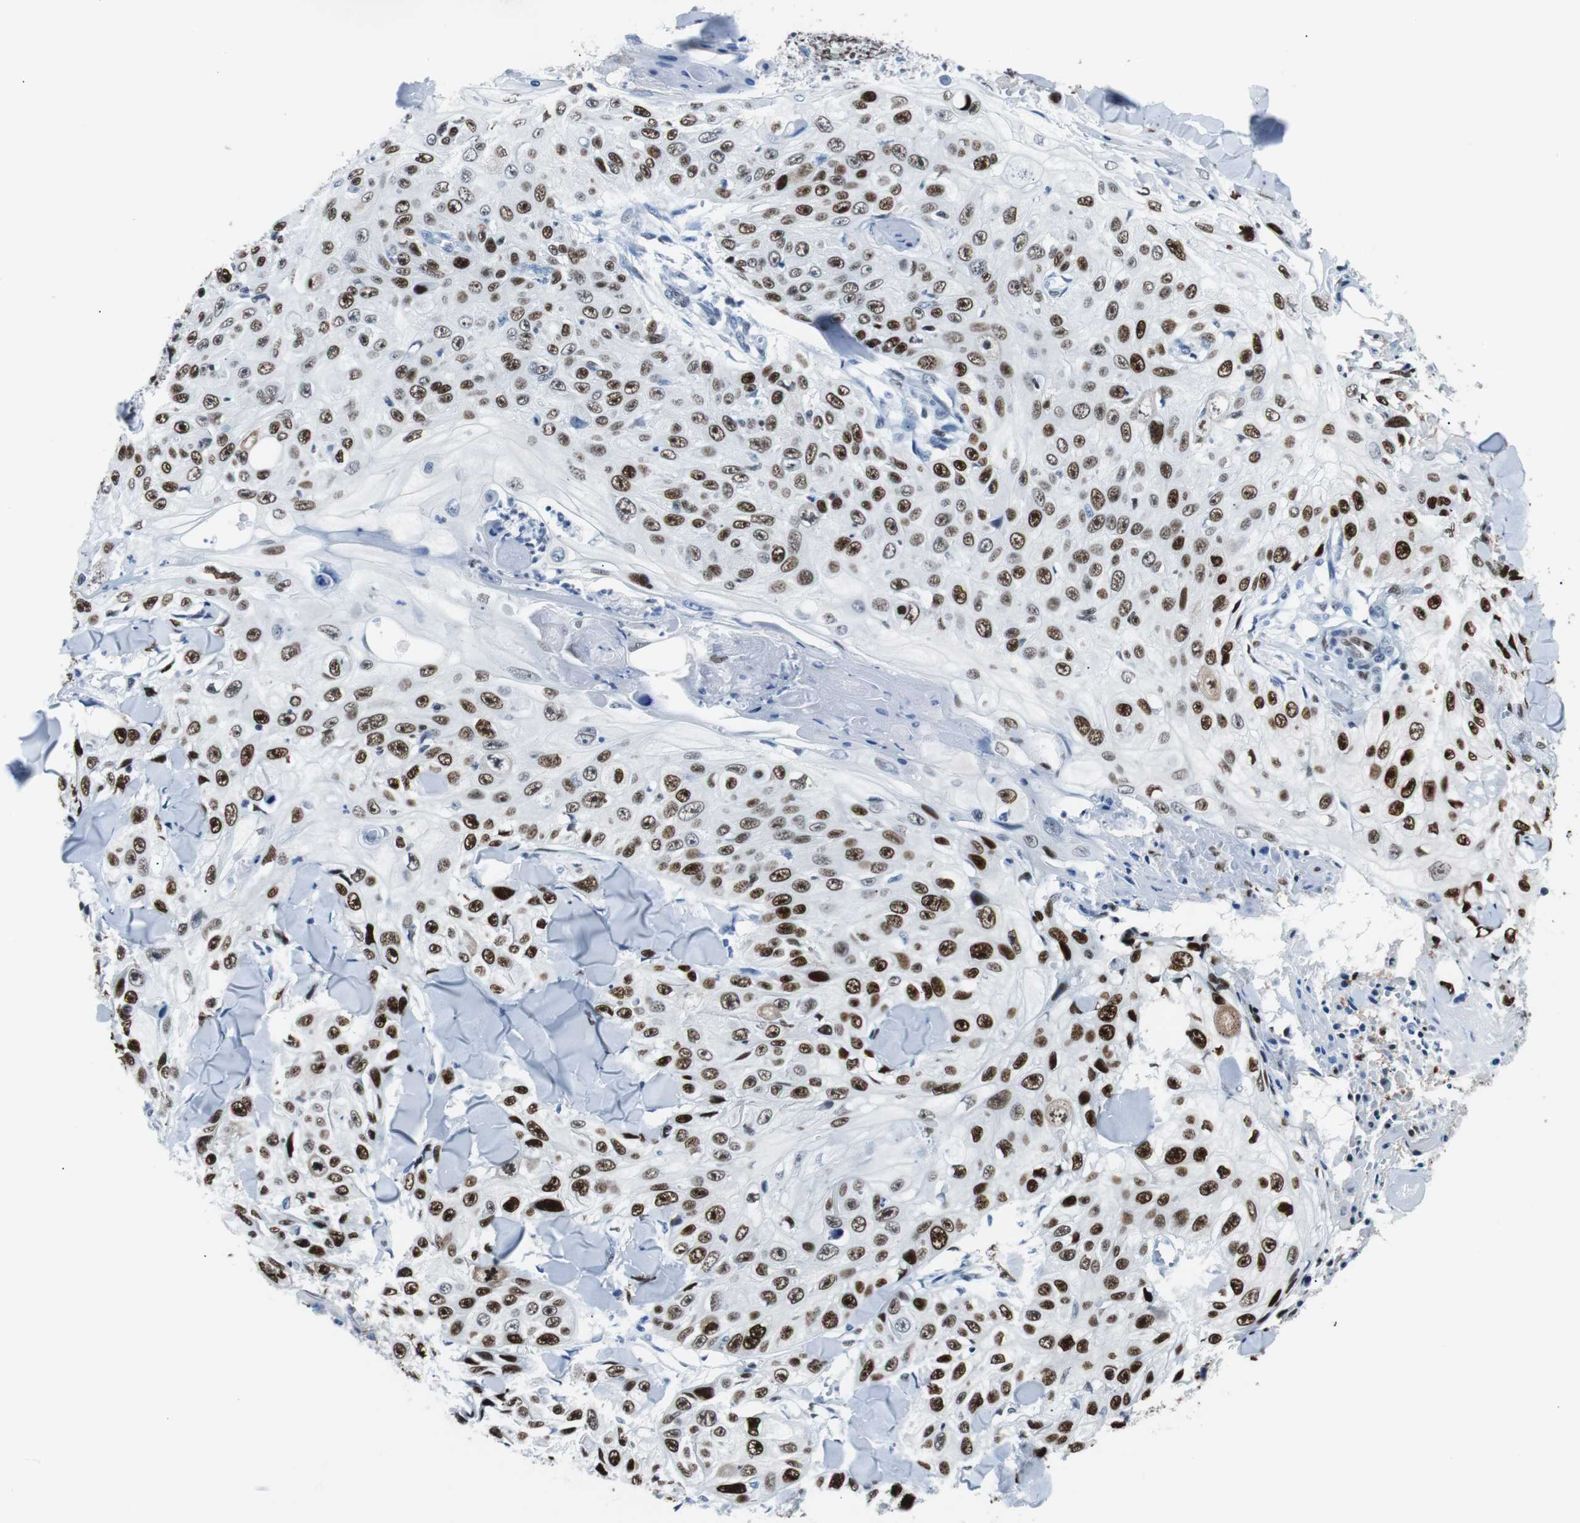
{"staining": {"intensity": "strong", "quantity": ">75%", "location": "nuclear"}, "tissue": "skin cancer", "cell_type": "Tumor cells", "image_type": "cancer", "snomed": [{"axis": "morphology", "description": "Squamous cell carcinoma, NOS"}, {"axis": "topography", "description": "Skin"}], "caption": "Skin squamous cell carcinoma tissue shows strong nuclear expression in about >75% of tumor cells, visualized by immunohistochemistry.", "gene": "JUN", "patient": {"sex": "male", "age": 86}}